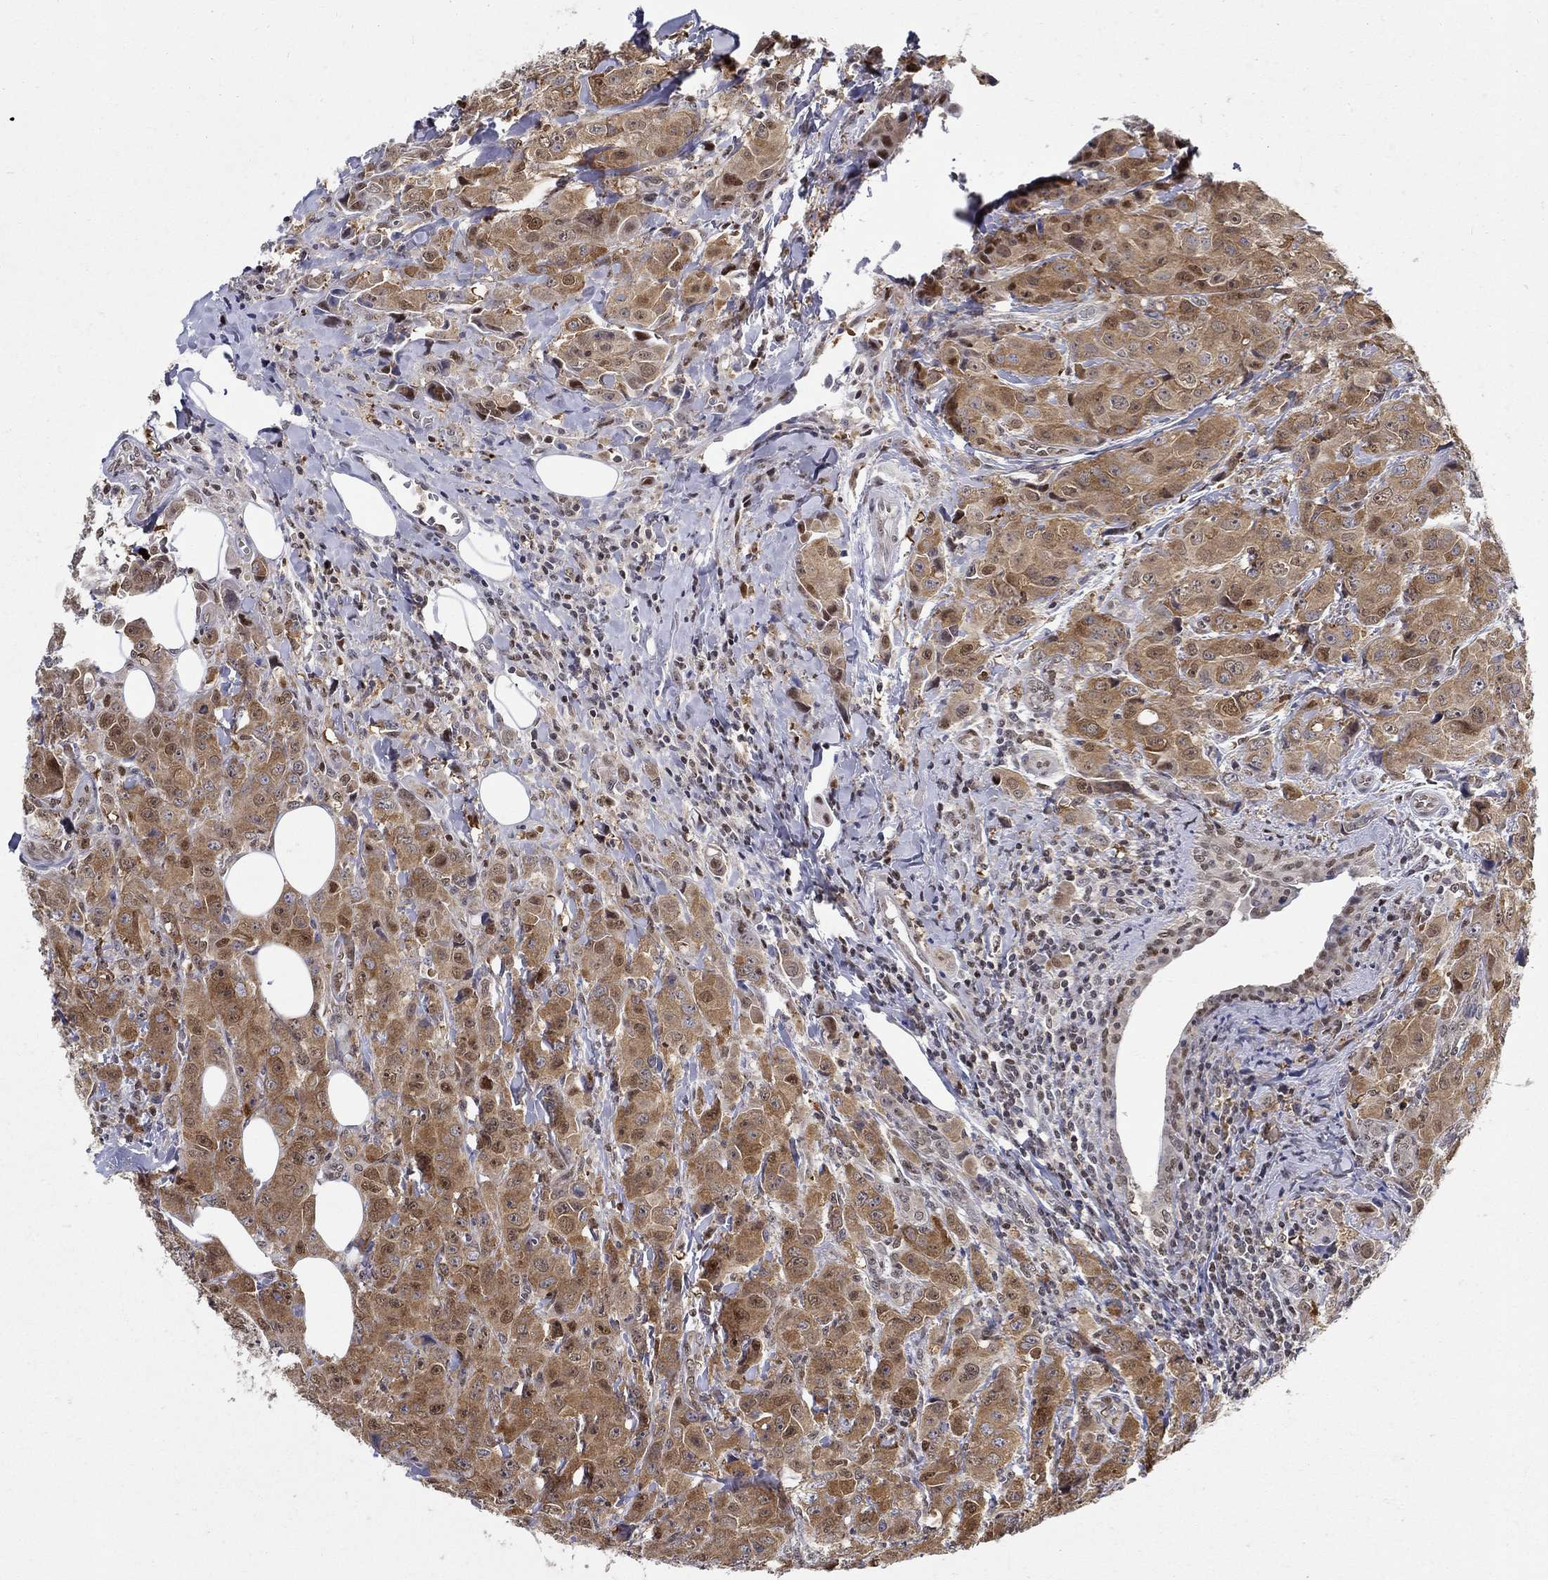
{"staining": {"intensity": "strong", "quantity": "<25%", "location": "nuclear"}, "tissue": "breast cancer", "cell_type": "Tumor cells", "image_type": "cancer", "snomed": [{"axis": "morphology", "description": "Duct carcinoma"}, {"axis": "topography", "description": "Breast"}], "caption": "Immunohistochemistry (IHC) of human breast cancer (invasive ductal carcinoma) reveals medium levels of strong nuclear positivity in about <25% of tumor cells.", "gene": "ZNF594", "patient": {"sex": "female", "age": 43}}